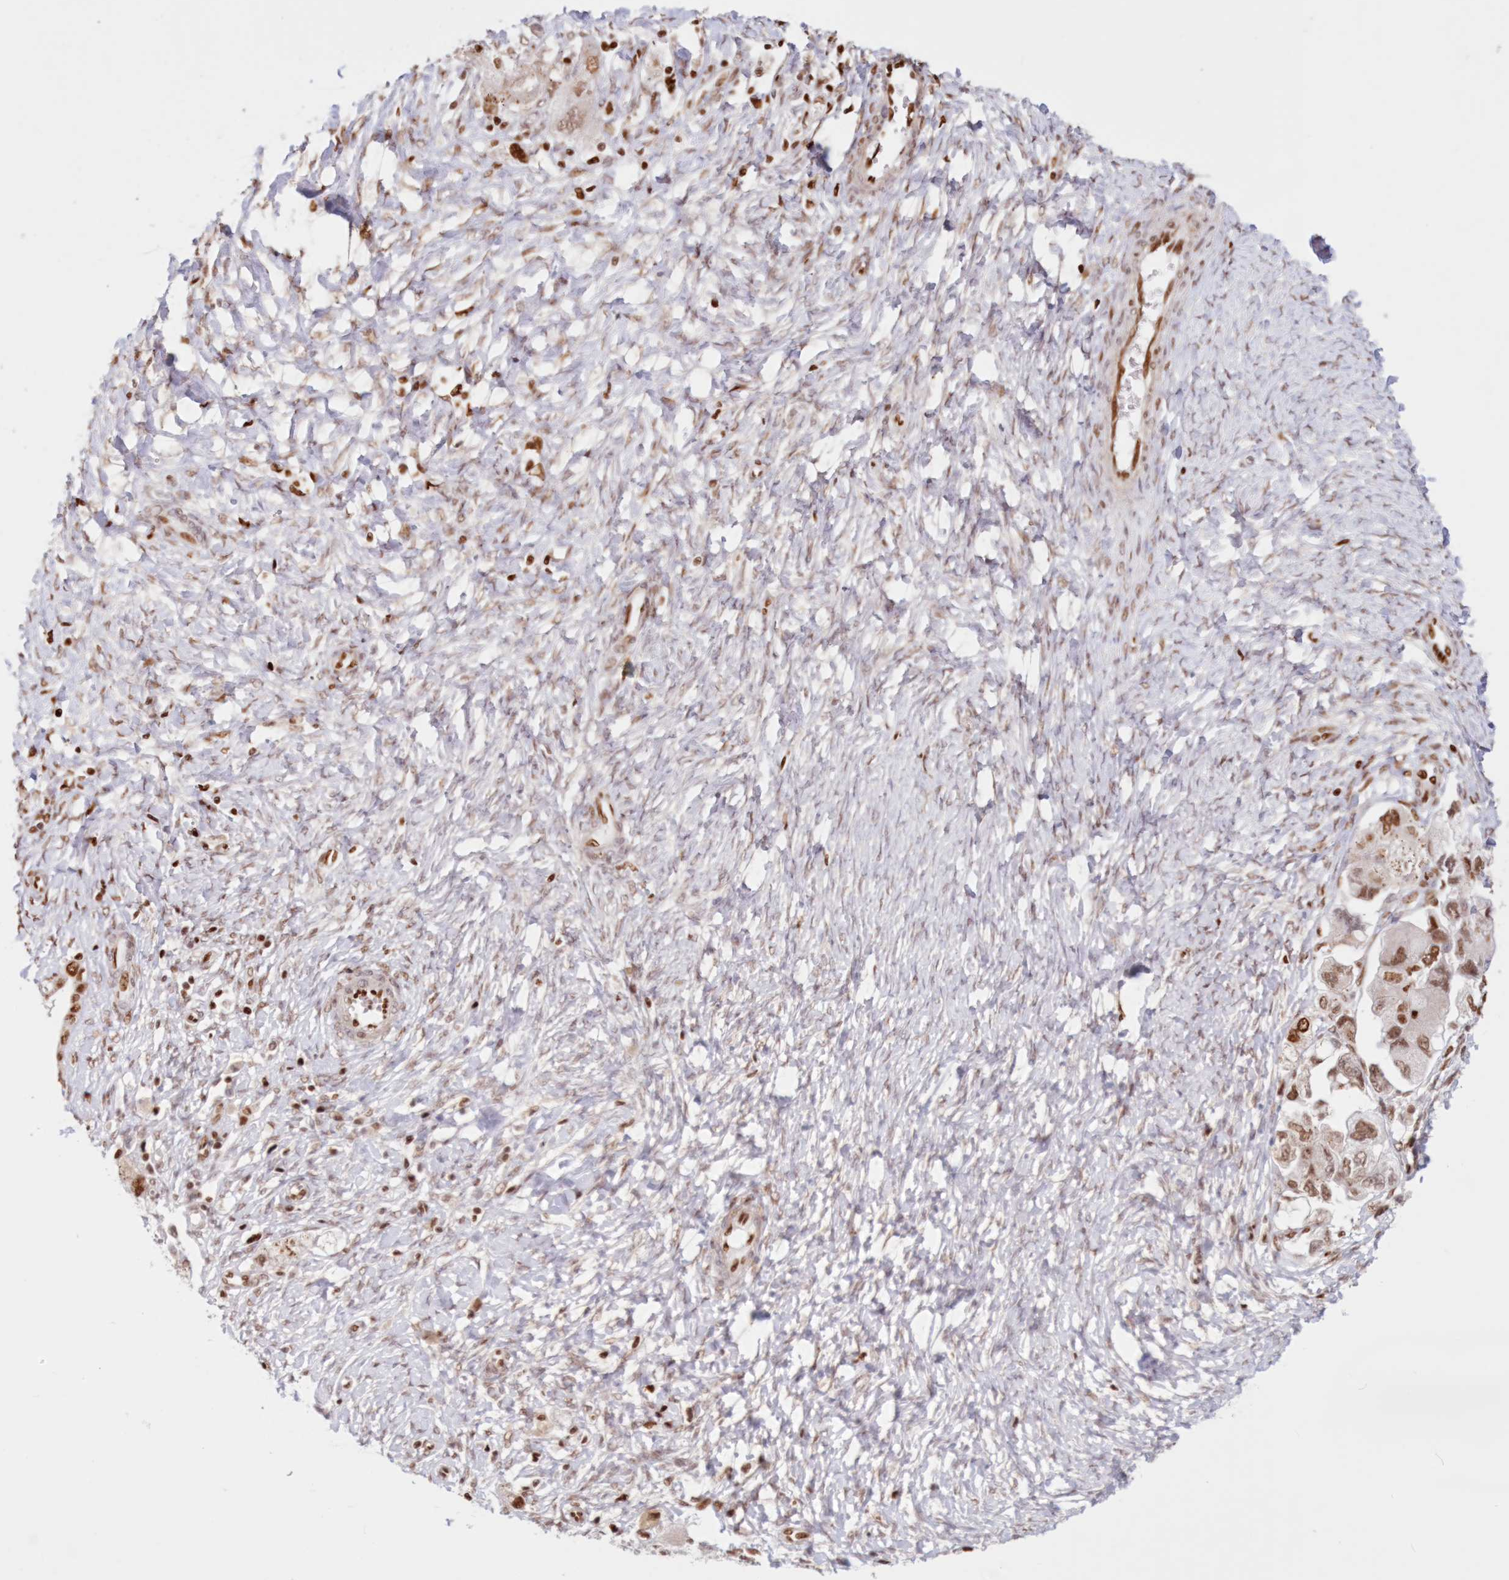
{"staining": {"intensity": "moderate", "quantity": ">75%", "location": "nuclear"}, "tissue": "ovarian cancer", "cell_type": "Tumor cells", "image_type": "cancer", "snomed": [{"axis": "morphology", "description": "Carcinoma, NOS"}, {"axis": "morphology", "description": "Cystadenocarcinoma, serous, NOS"}, {"axis": "topography", "description": "Ovary"}], "caption": "Brown immunohistochemical staining in ovarian carcinoma demonstrates moderate nuclear staining in about >75% of tumor cells.", "gene": "POLR2B", "patient": {"sex": "female", "age": 69}}